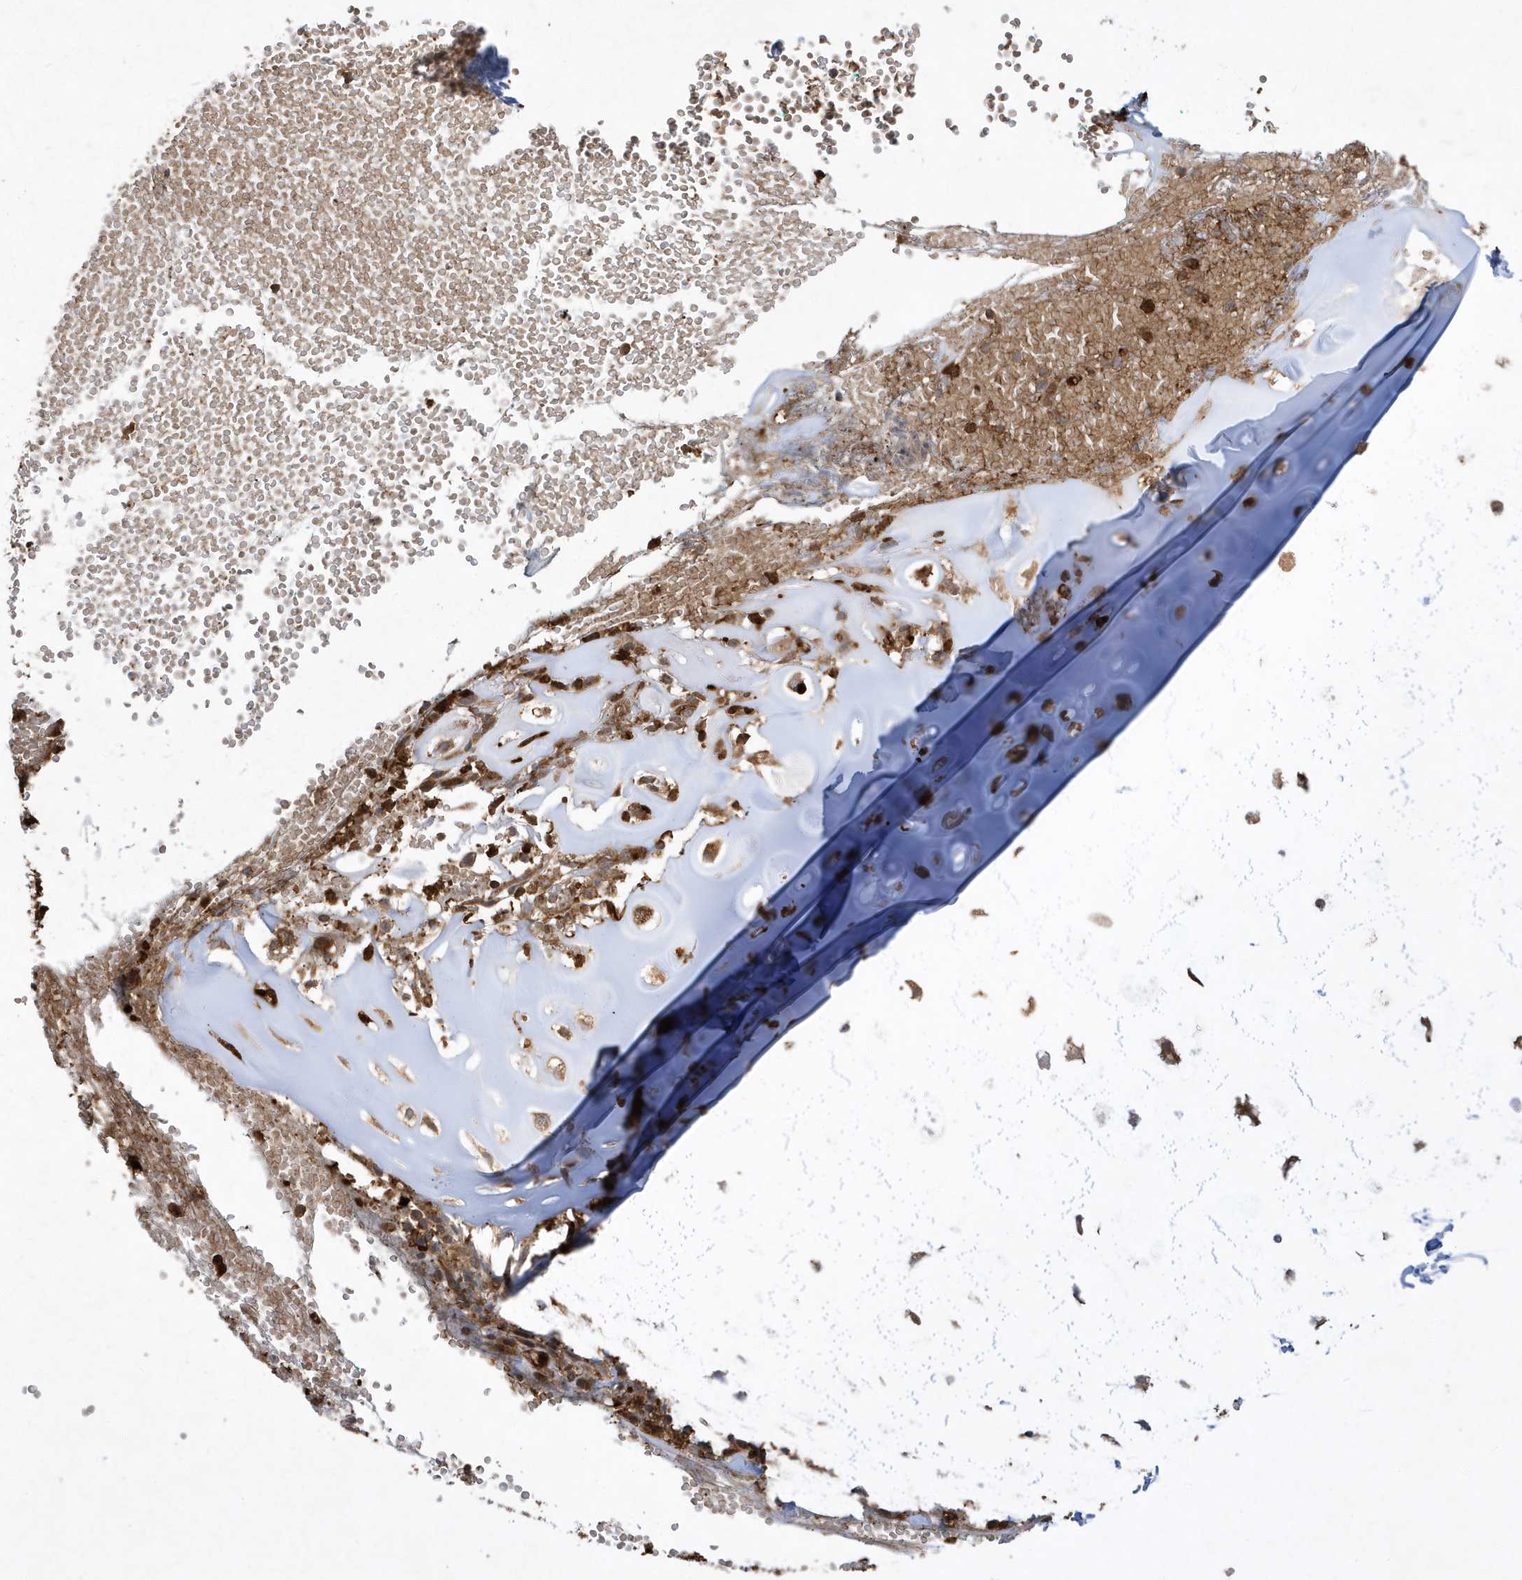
{"staining": {"intensity": "strong", "quantity": ">75%", "location": "cytoplasmic/membranous,nuclear"}, "tissue": "soft tissue", "cell_type": "Chondrocytes", "image_type": "normal", "snomed": [{"axis": "morphology", "description": "Normal tissue, NOS"}, {"axis": "morphology", "description": "Basal cell carcinoma"}, {"axis": "topography", "description": "Cartilage tissue"}, {"axis": "topography", "description": "Nasopharynx"}, {"axis": "topography", "description": "Oral tissue"}], "caption": "Immunohistochemistry (IHC) image of normal human soft tissue stained for a protein (brown), which reveals high levels of strong cytoplasmic/membranous,nuclear staining in about >75% of chondrocytes.", "gene": "LAPTM4A", "patient": {"sex": "female", "age": 77}}